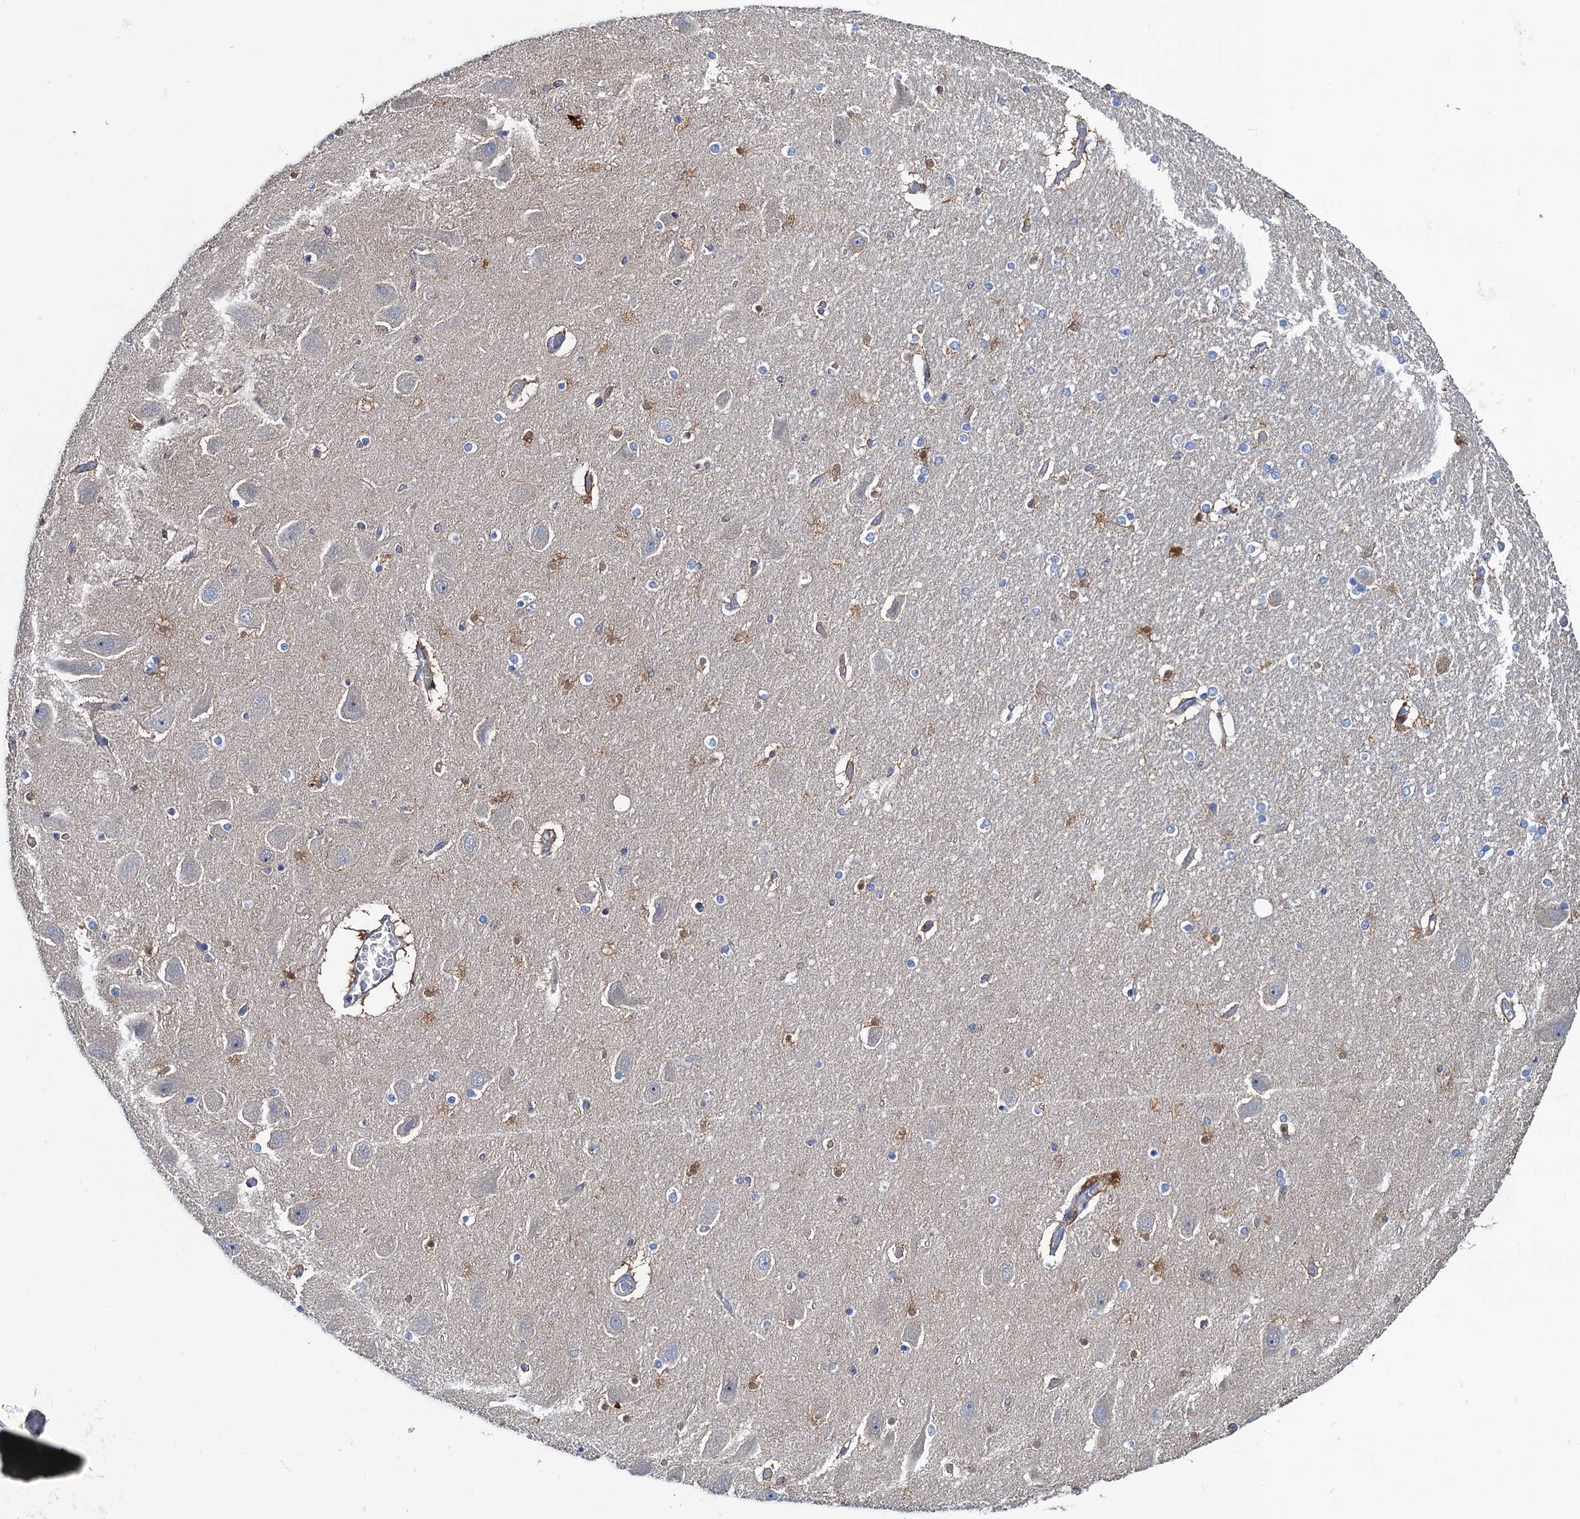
{"staining": {"intensity": "weak", "quantity": "<25%", "location": "cytoplasmic/membranous"}, "tissue": "hippocampus", "cell_type": "Glial cells", "image_type": "normal", "snomed": [{"axis": "morphology", "description": "Normal tissue, NOS"}, {"axis": "topography", "description": "Hippocampus"}], "caption": "An image of human hippocampus is negative for staining in glial cells. Brightfield microscopy of IHC stained with DAB (brown) and hematoxylin (blue), captured at high magnification.", "gene": "FAH", "patient": {"sex": "female", "age": 54}}